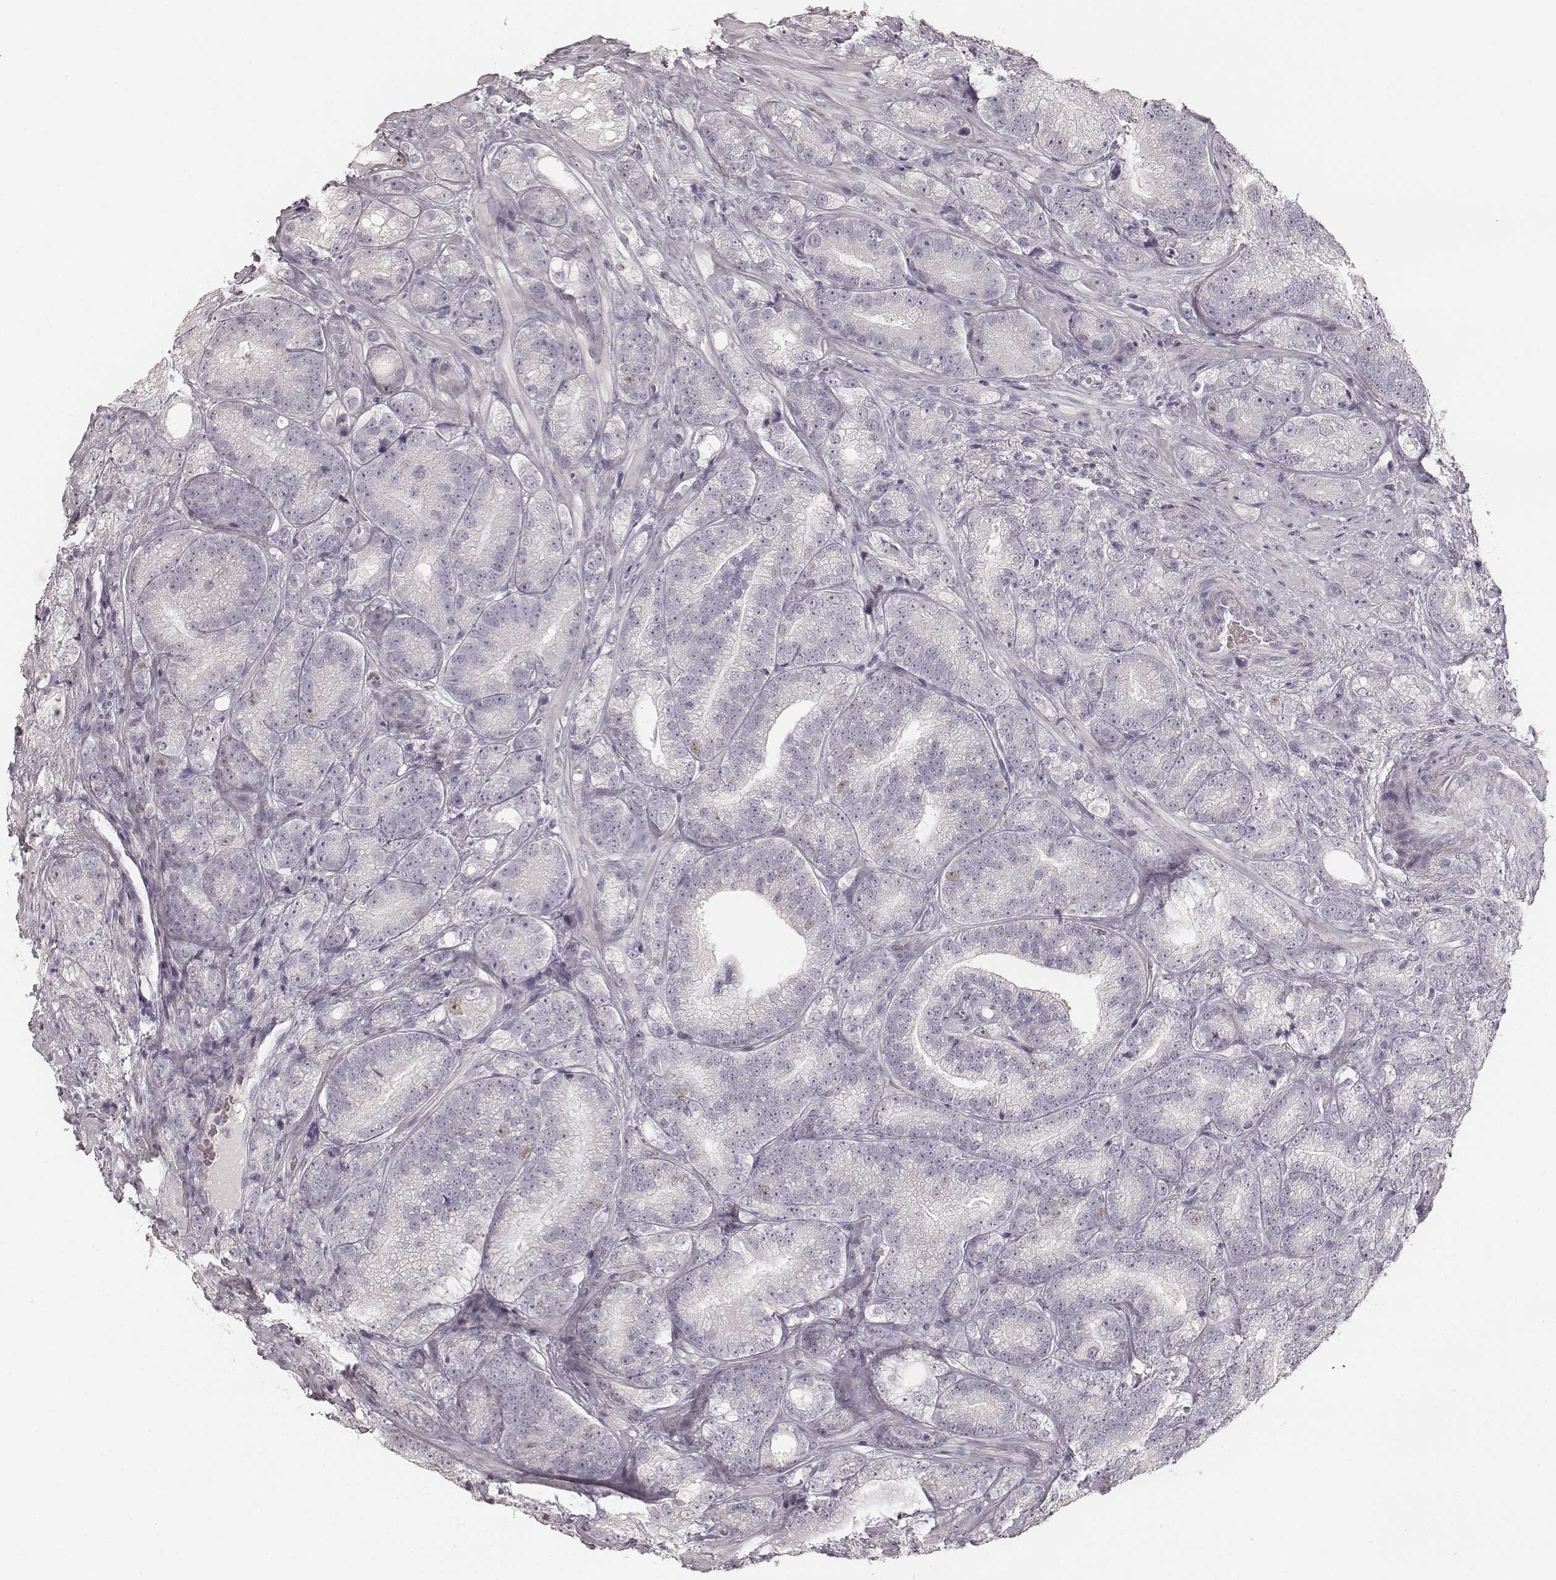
{"staining": {"intensity": "negative", "quantity": "none", "location": "none"}, "tissue": "prostate cancer", "cell_type": "Tumor cells", "image_type": "cancer", "snomed": [{"axis": "morphology", "description": "Adenocarcinoma, NOS"}, {"axis": "topography", "description": "Prostate"}], "caption": "This is a photomicrograph of immunohistochemistry staining of prostate cancer, which shows no expression in tumor cells.", "gene": "TEX37", "patient": {"sex": "male", "age": 63}}